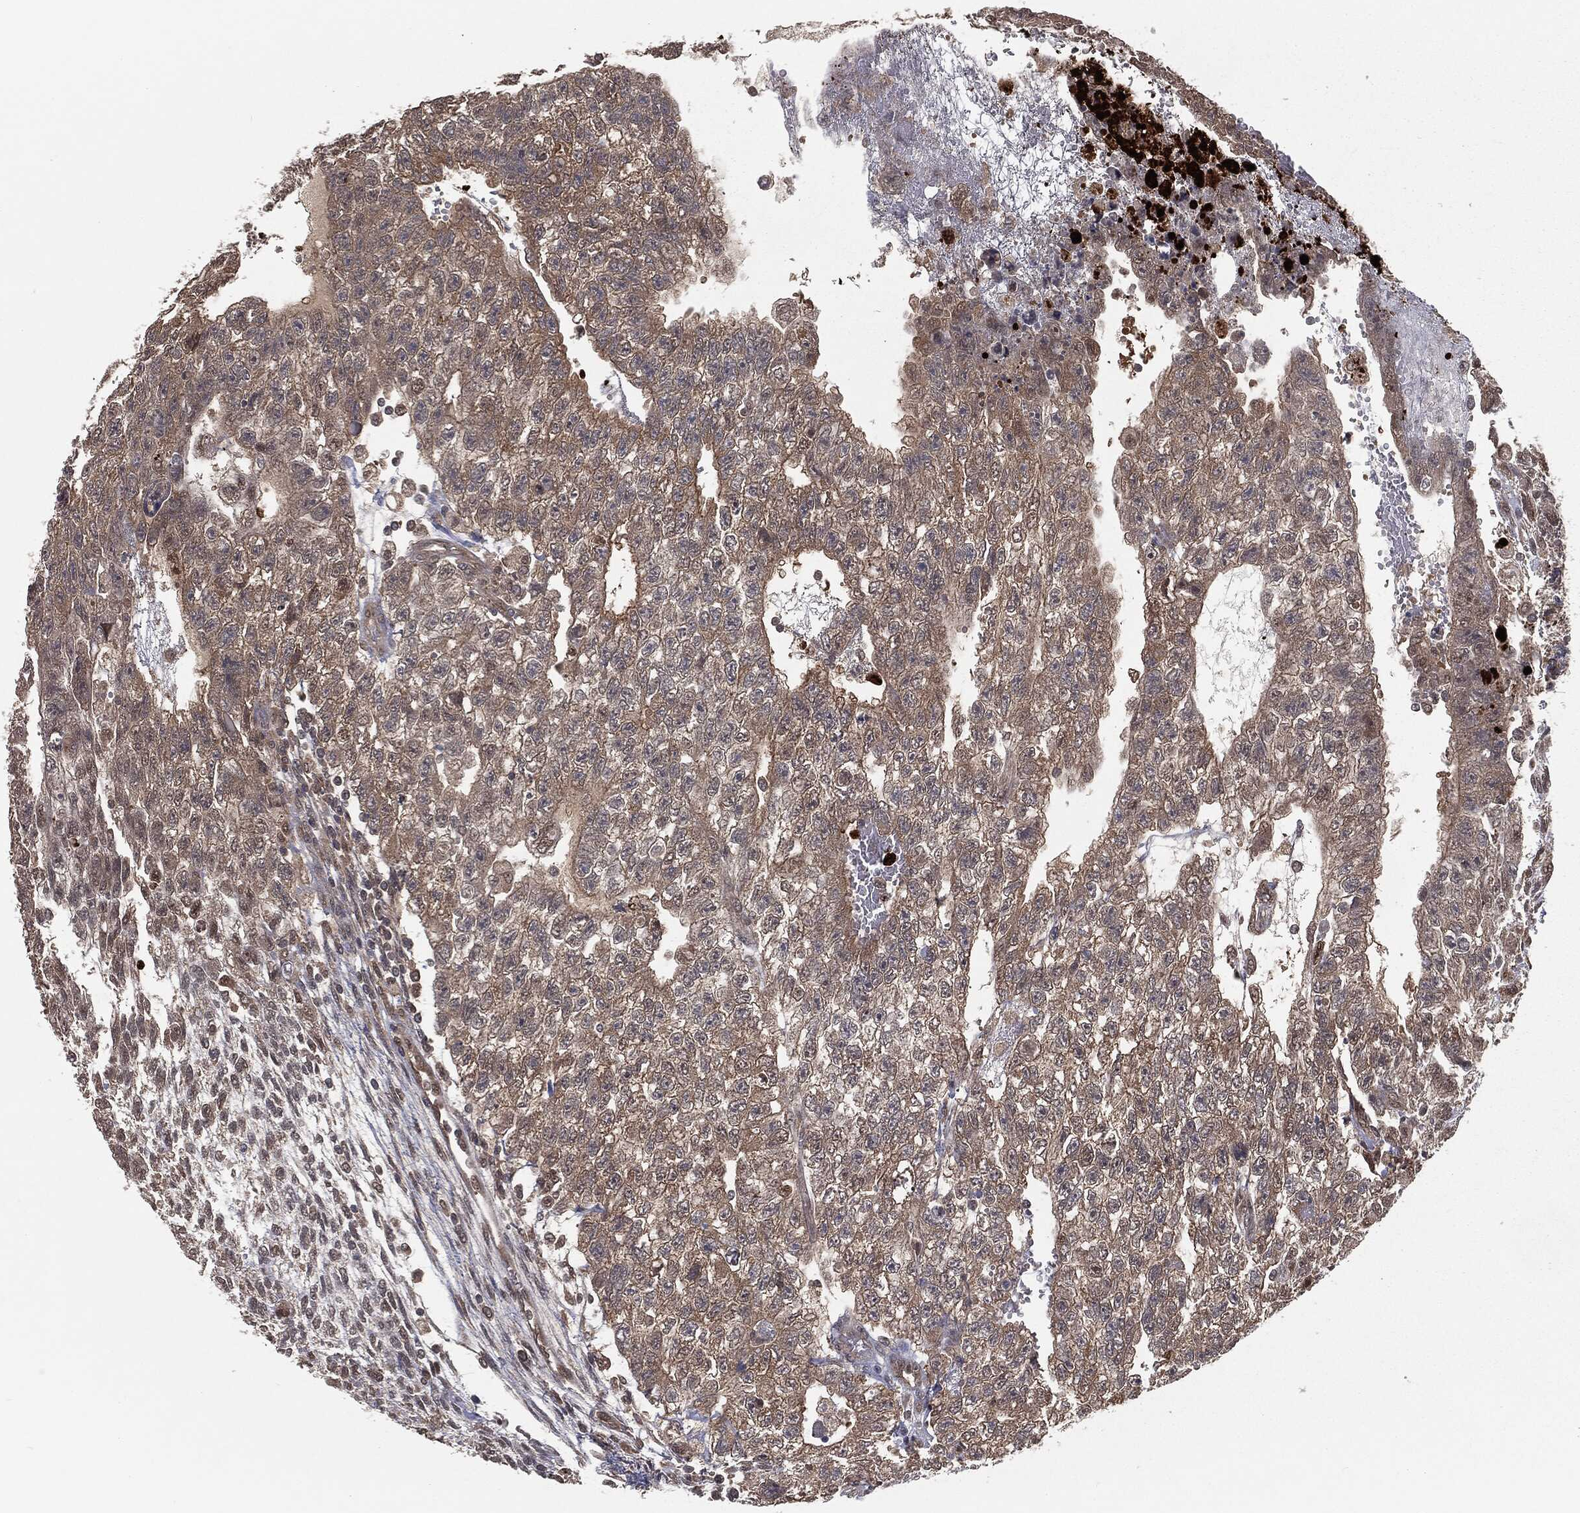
{"staining": {"intensity": "weak", "quantity": ">75%", "location": "cytoplasmic/membranous"}, "tissue": "testis cancer", "cell_type": "Tumor cells", "image_type": "cancer", "snomed": [{"axis": "morphology", "description": "Carcinoma, Embryonal, NOS"}, {"axis": "topography", "description": "Testis"}], "caption": "Approximately >75% of tumor cells in human testis cancer (embryonal carcinoma) display weak cytoplasmic/membranous protein expression as visualized by brown immunohistochemical staining.", "gene": "FBXO7", "patient": {"sex": "male", "age": 26}}